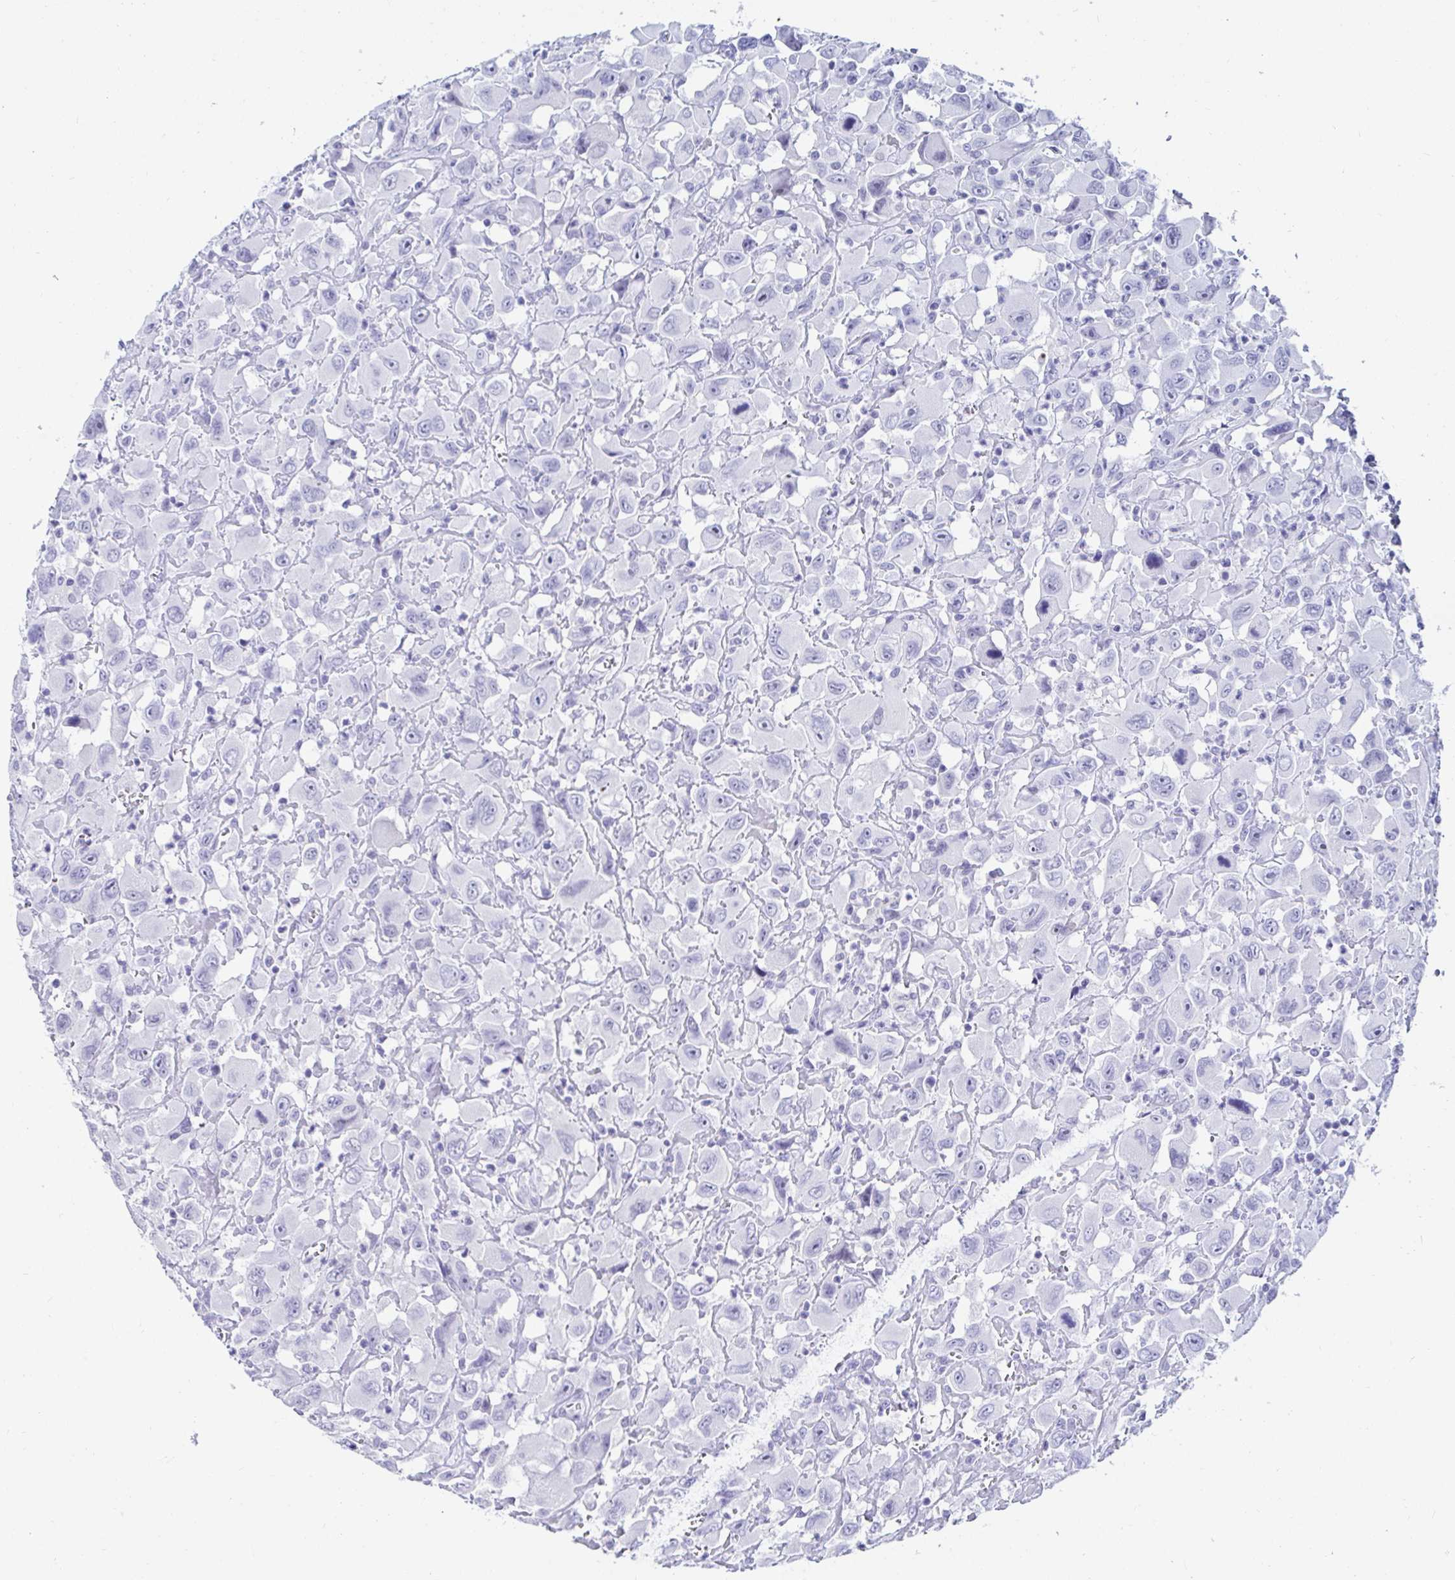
{"staining": {"intensity": "negative", "quantity": "none", "location": "none"}, "tissue": "head and neck cancer", "cell_type": "Tumor cells", "image_type": "cancer", "snomed": [{"axis": "morphology", "description": "Squamous cell carcinoma, NOS"}, {"axis": "morphology", "description": "Squamous cell carcinoma, metastatic, NOS"}, {"axis": "topography", "description": "Oral tissue"}, {"axis": "topography", "description": "Head-Neck"}], "caption": "This photomicrograph is of head and neck cancer stained with IHC to label a protein in brown with the nuclei are counter-stained blue. There is no expression in tumor cells.", "gene": "OR10K1", "patient": {"sex": "female", "age": 85}}